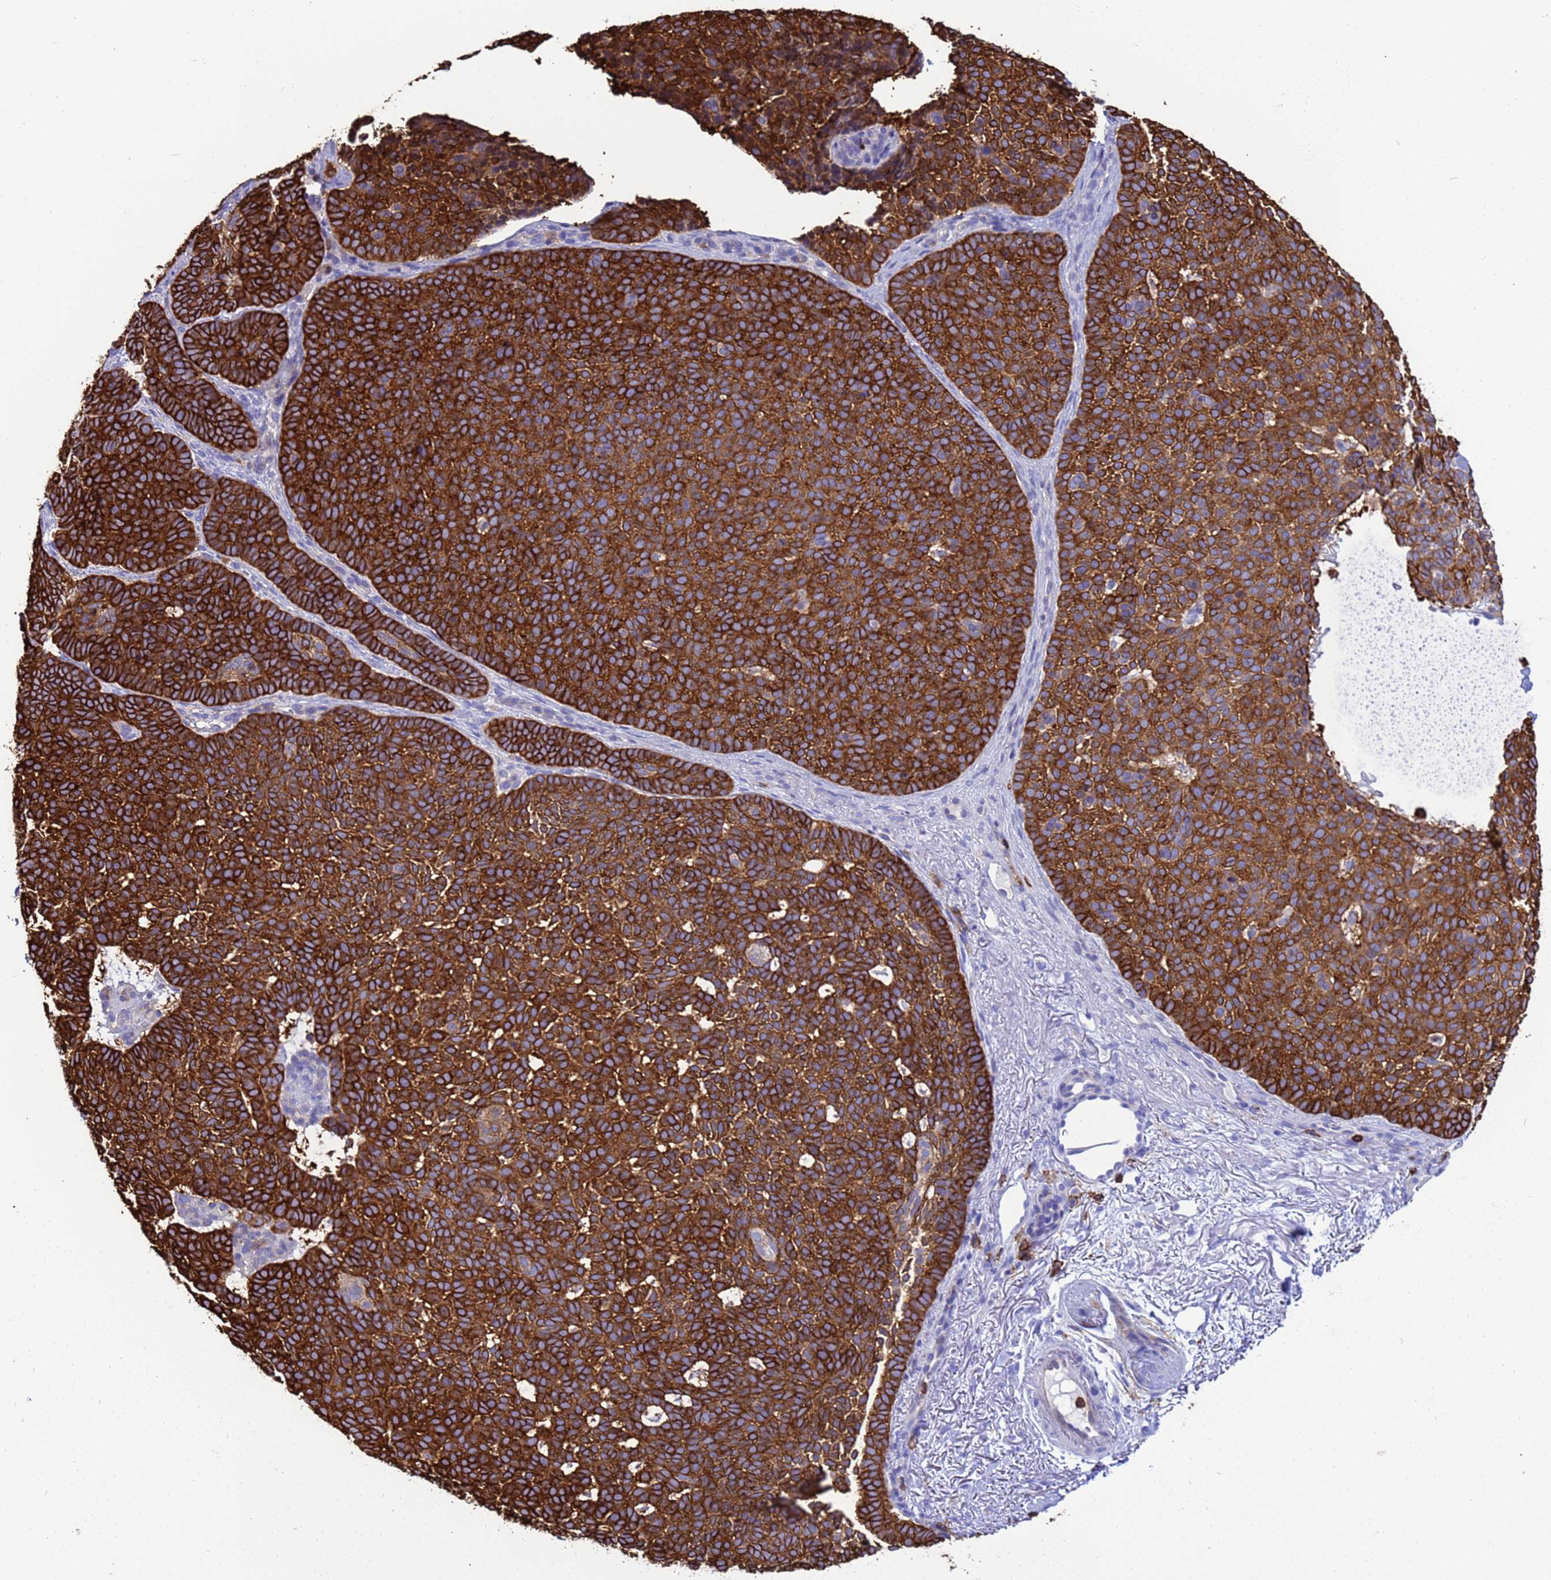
{"staining": {"intensity": "strong", "quantity": ">75%", "location": "cytoplasmic/membranous"}, "tissue": "skin cancer", "cell_type": "Tumor cells", "image_type": "cancer", "snomed": [{"axis": "morphology", "description": "Basal cell carcinoma"}, {"axis": "topography", "description": "Skin"}], "caption": "Basal cell carcinoma (skin) stained with DAB immunohistochemistry demonstrates high levels of strong cytoplasmic/membranous expression in about >75% of tumor cells. The staining is performed using DAB (3,3'-diaminobenzidine) brown chromogen to label protein expression. The nuclei are counter-stained blue using hematoxylin.", "gene": "EZR", "patient": {"sex": "female", "age": 77}}